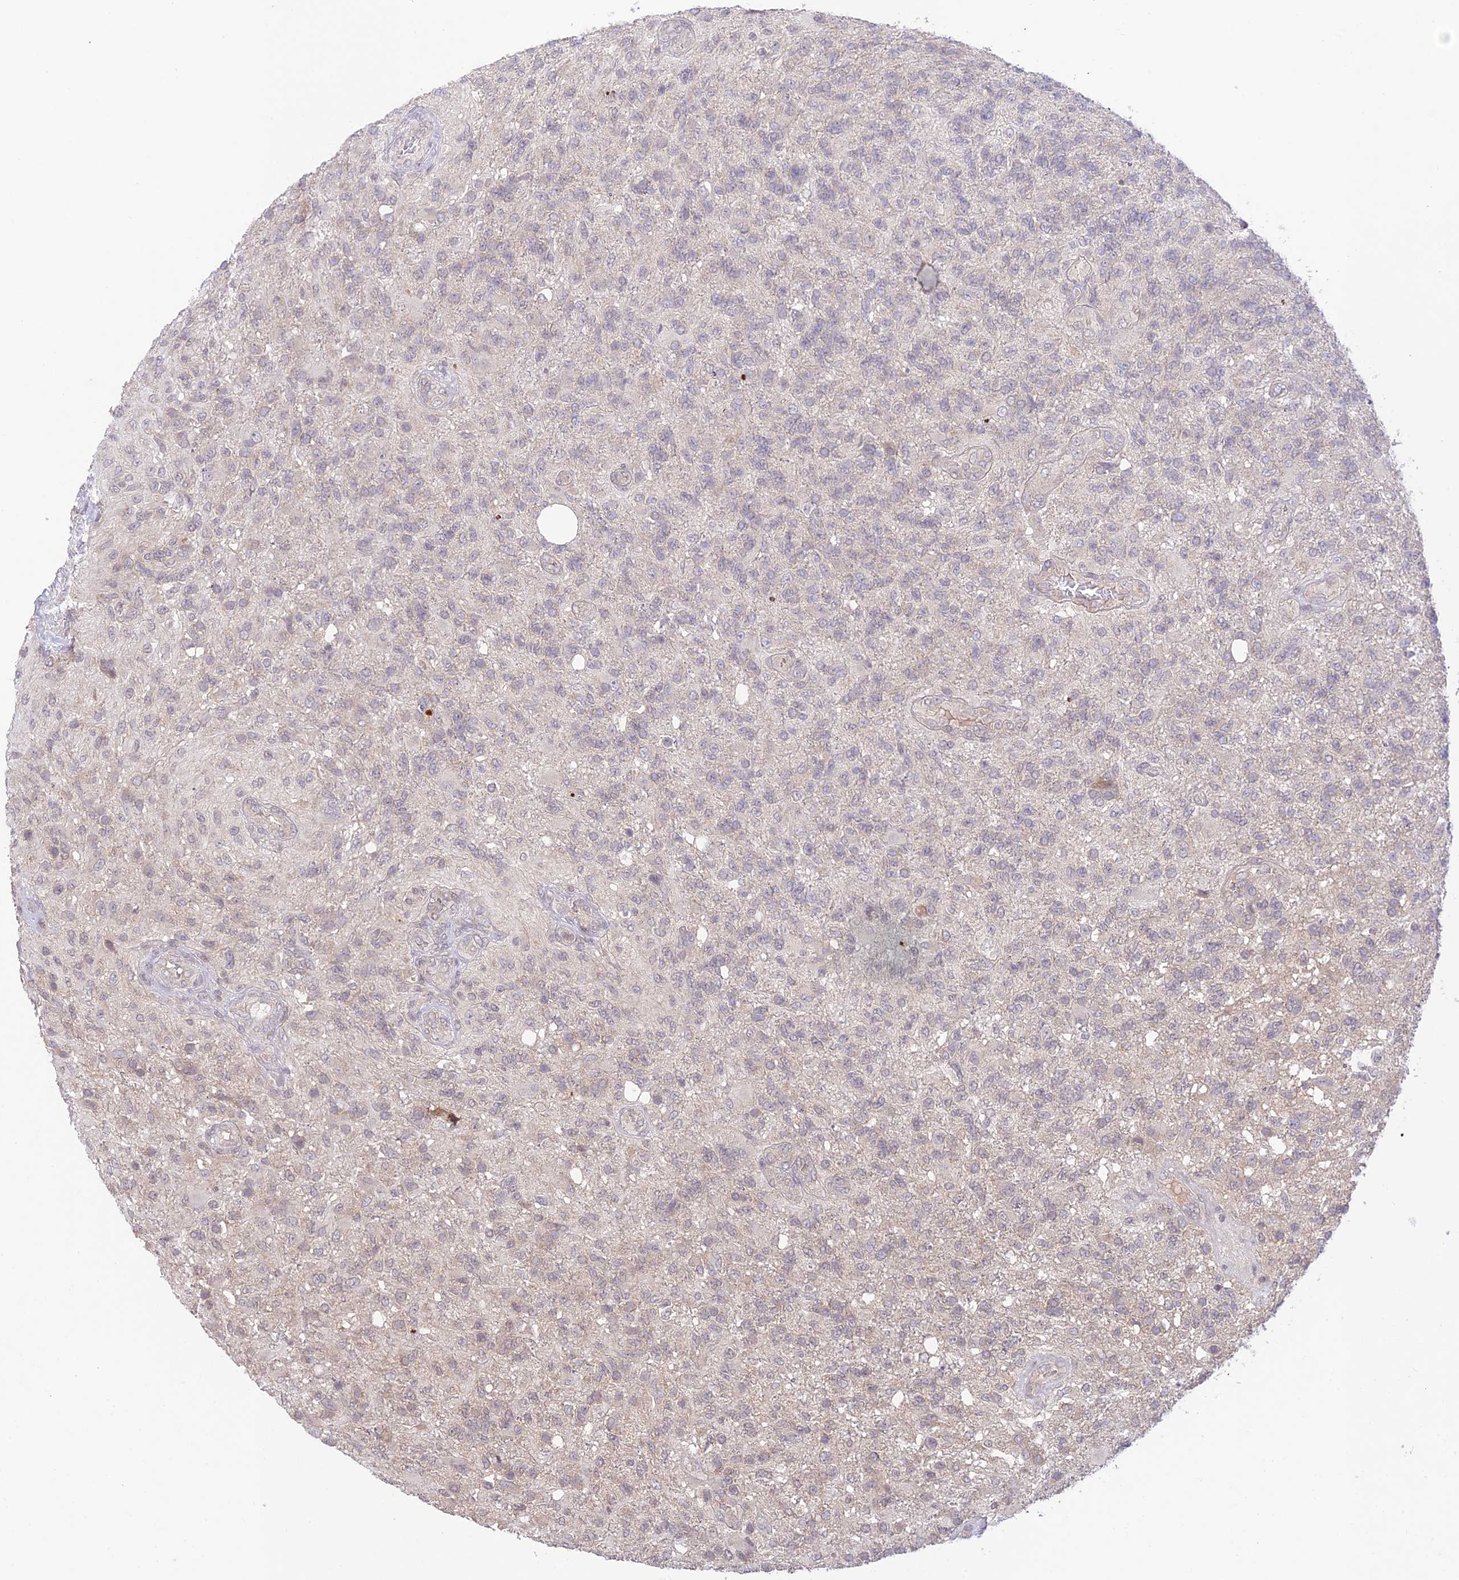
{"staining": {"intensity": "negative", "quantity": "none", "location": "none"}, "tissue": "glioma", "cell_type": "Tumor cells", "image_type": "cancer", "snomed": [{"axis": "morphology", "description": "Glioma, malignant, High grade"}, {"axis": "topography", "description": "Brain"}], "caption": "Immunohistochemical staining of human malignant high-grade glioma reveals no significant expression in tumor cells.", "gene": "TEKT1", "patient": {"sex": "male", "age": 56}}